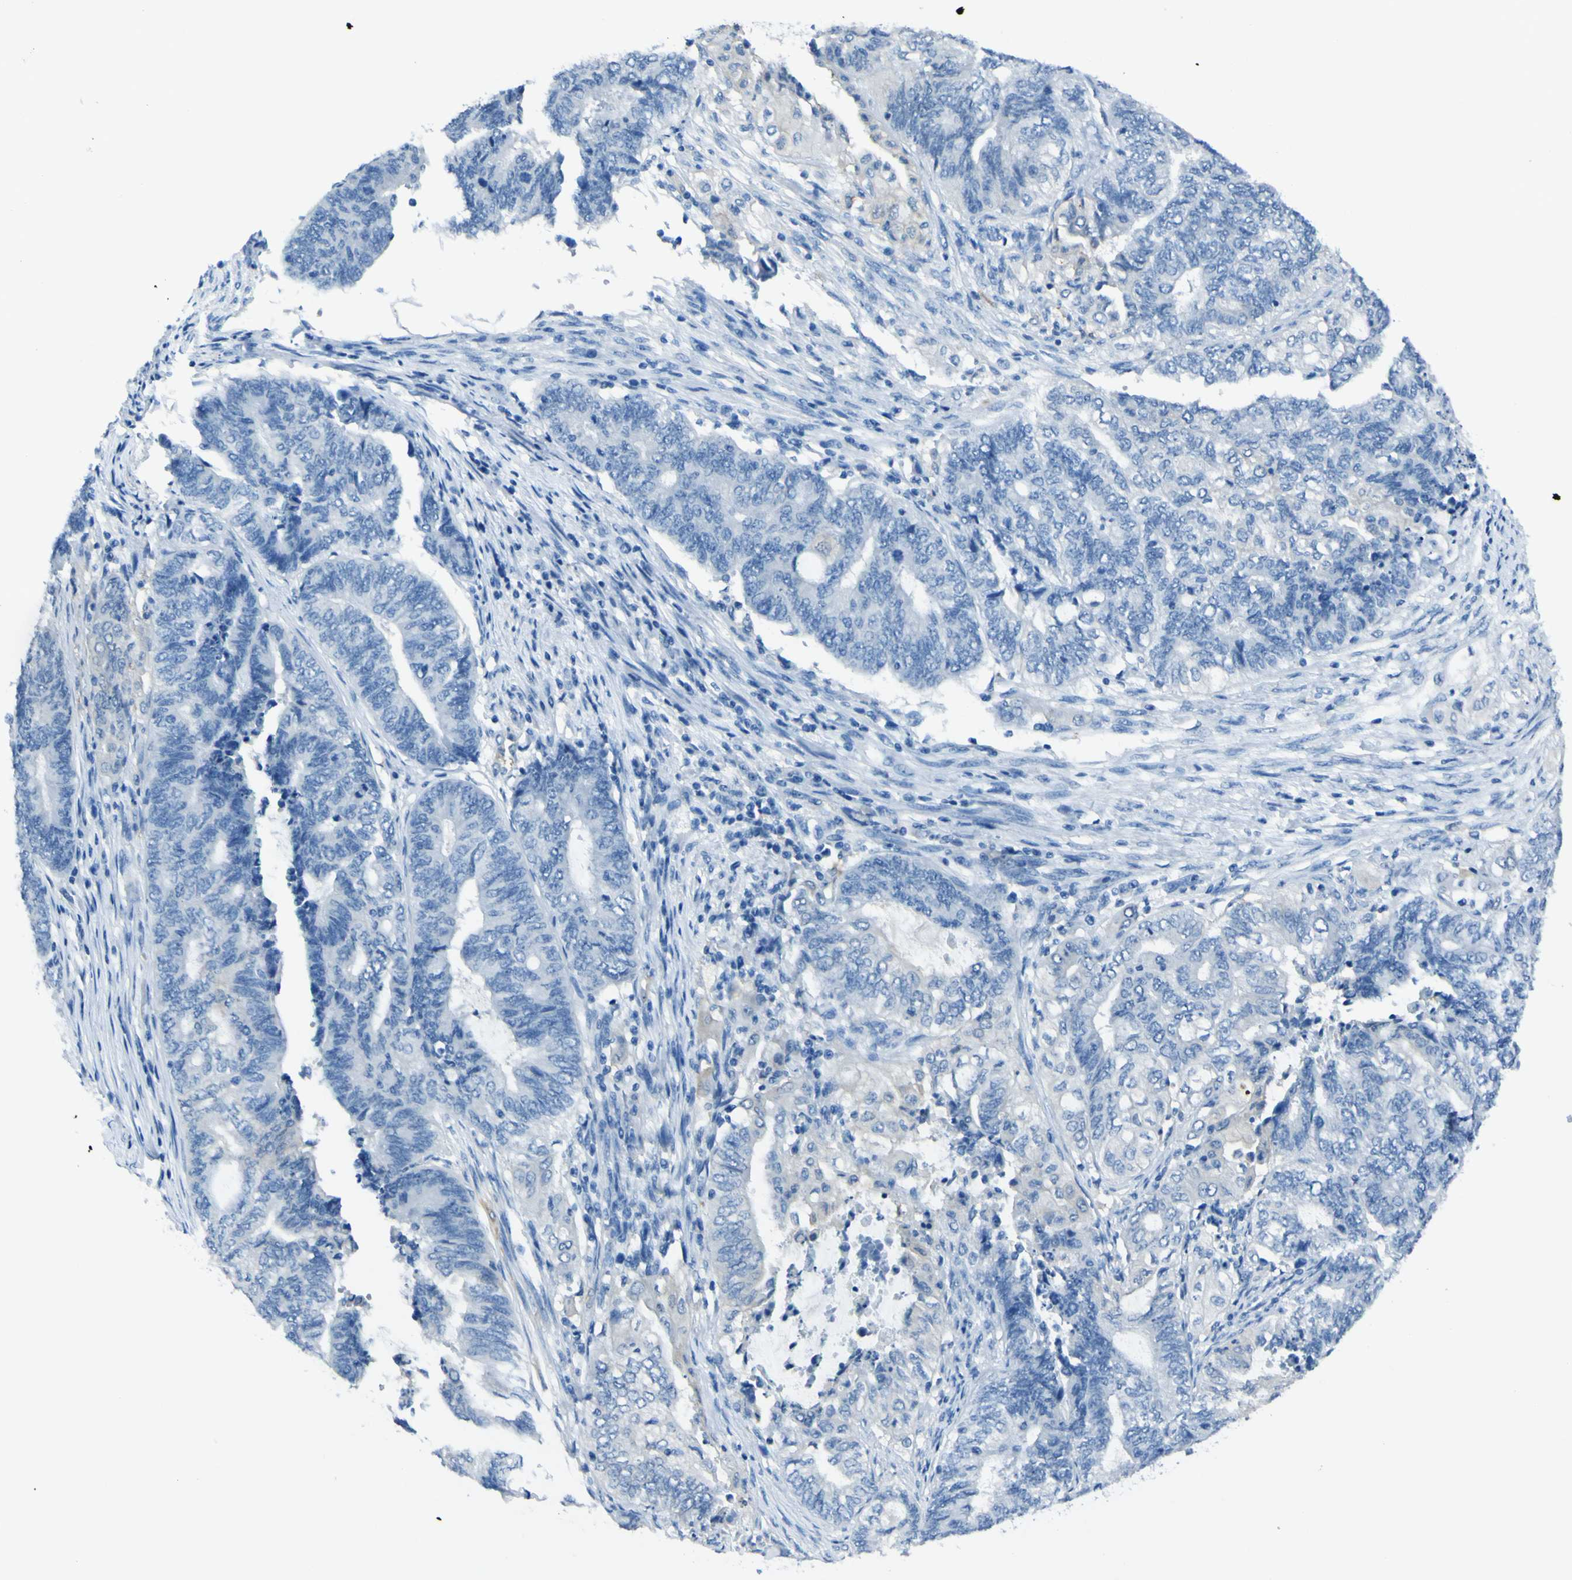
{"staining": {"intensity": "negative", "quantity": "none", "location": "none"}, "tissue": "endometrial cancer", "cell_type": "Tumor cells", "image_type": "cancer", "snomed": [{"axis": "morphology", "description": "Adenocarcinoma, NOS"}, {"axis": "topography", "description": "Uterus"}, {"axis": "topography", "description": "Endometrium"}], "caption": "IHC micrograph of neoplastic tissue: endometrial cancer stained with DAB exhibits no significant protein expression in tumor cells. (DAB (3,3'-diaminobenzidine) IHC, high magnification).", "gene": "PHKG1", "patient": {"sex": "female", "age": 70}}